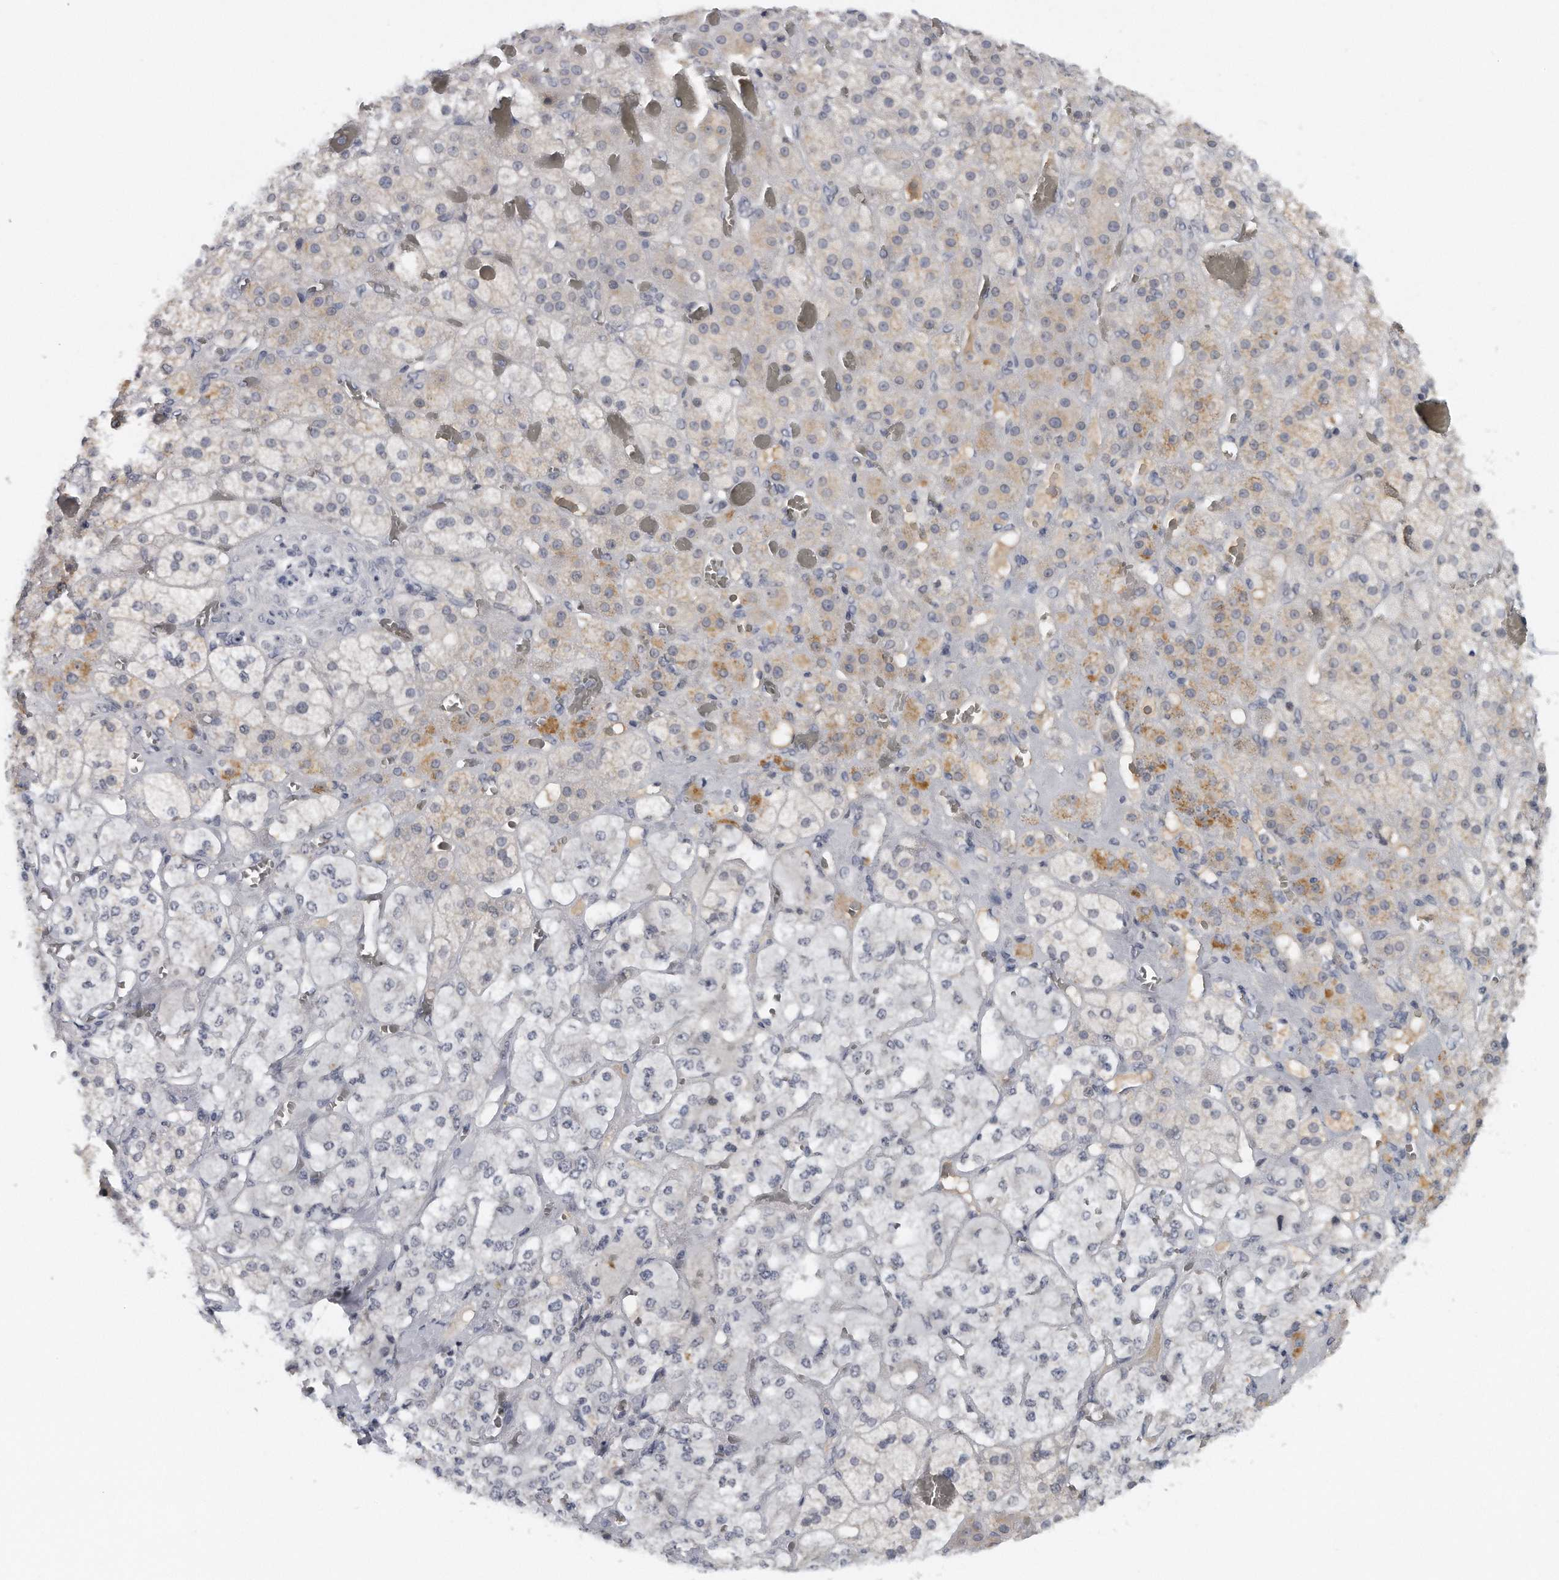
{"staining": {"intensity": "moderate", "quantity": "<25%", "location": "cytoplasmic/membranous"}, "tissue": "adrenal gland", "cell_type": "Glandular cells", "image_type": "normal", "snomed": [{"axis": "morphology", "description": "Normal tissue, NOS"}, {"axis": "topography", "description": "Adrenal gland"}], "caption": "The histopathology image exhibits immunohistochemical staining of normal adrenal gland. There is moderate cytoplasmic/membranous expression is seen in about <25% of glandular cells.", "gene": "DDX43", "patient": {"sex": "male", "age": 57}}